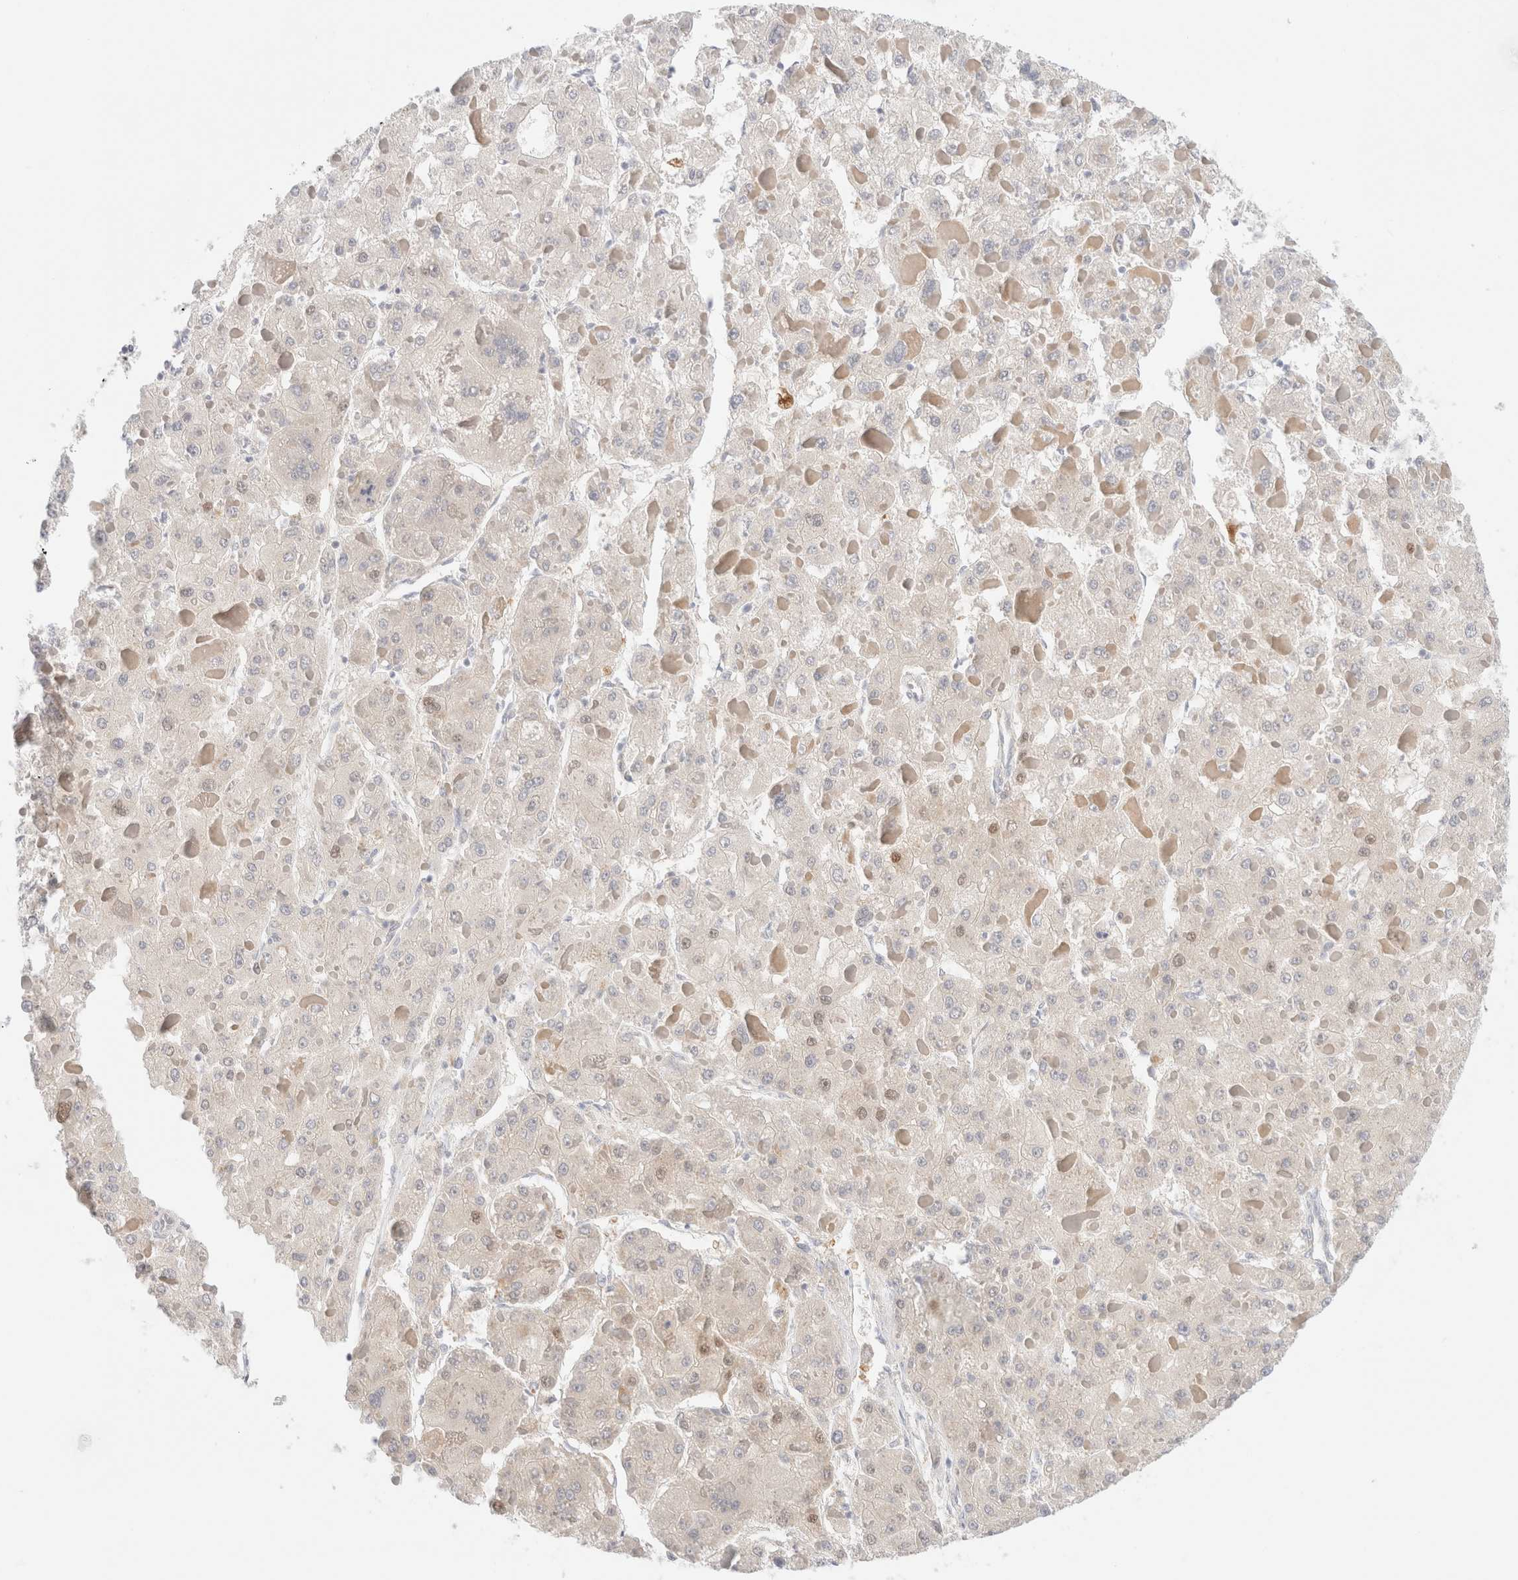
{"staining": {"intensity": "negative", "quantity": "none", "location": "none"}, "tissue": "liver cancer", "cell_type": "Tumor cells", "image_type": "cancer", "snomed": [{"axis": "morphology", "description": "Carcinoma, Hepatocellular, NOS"}, {"axis": "topography", "description": "Liver"}], "caption": "The image shows no significant expression in tumor cells of liver hepatocellular carcinoma.", "gene": "DPYS", "patient": {"sex": "female", "age": 73}}